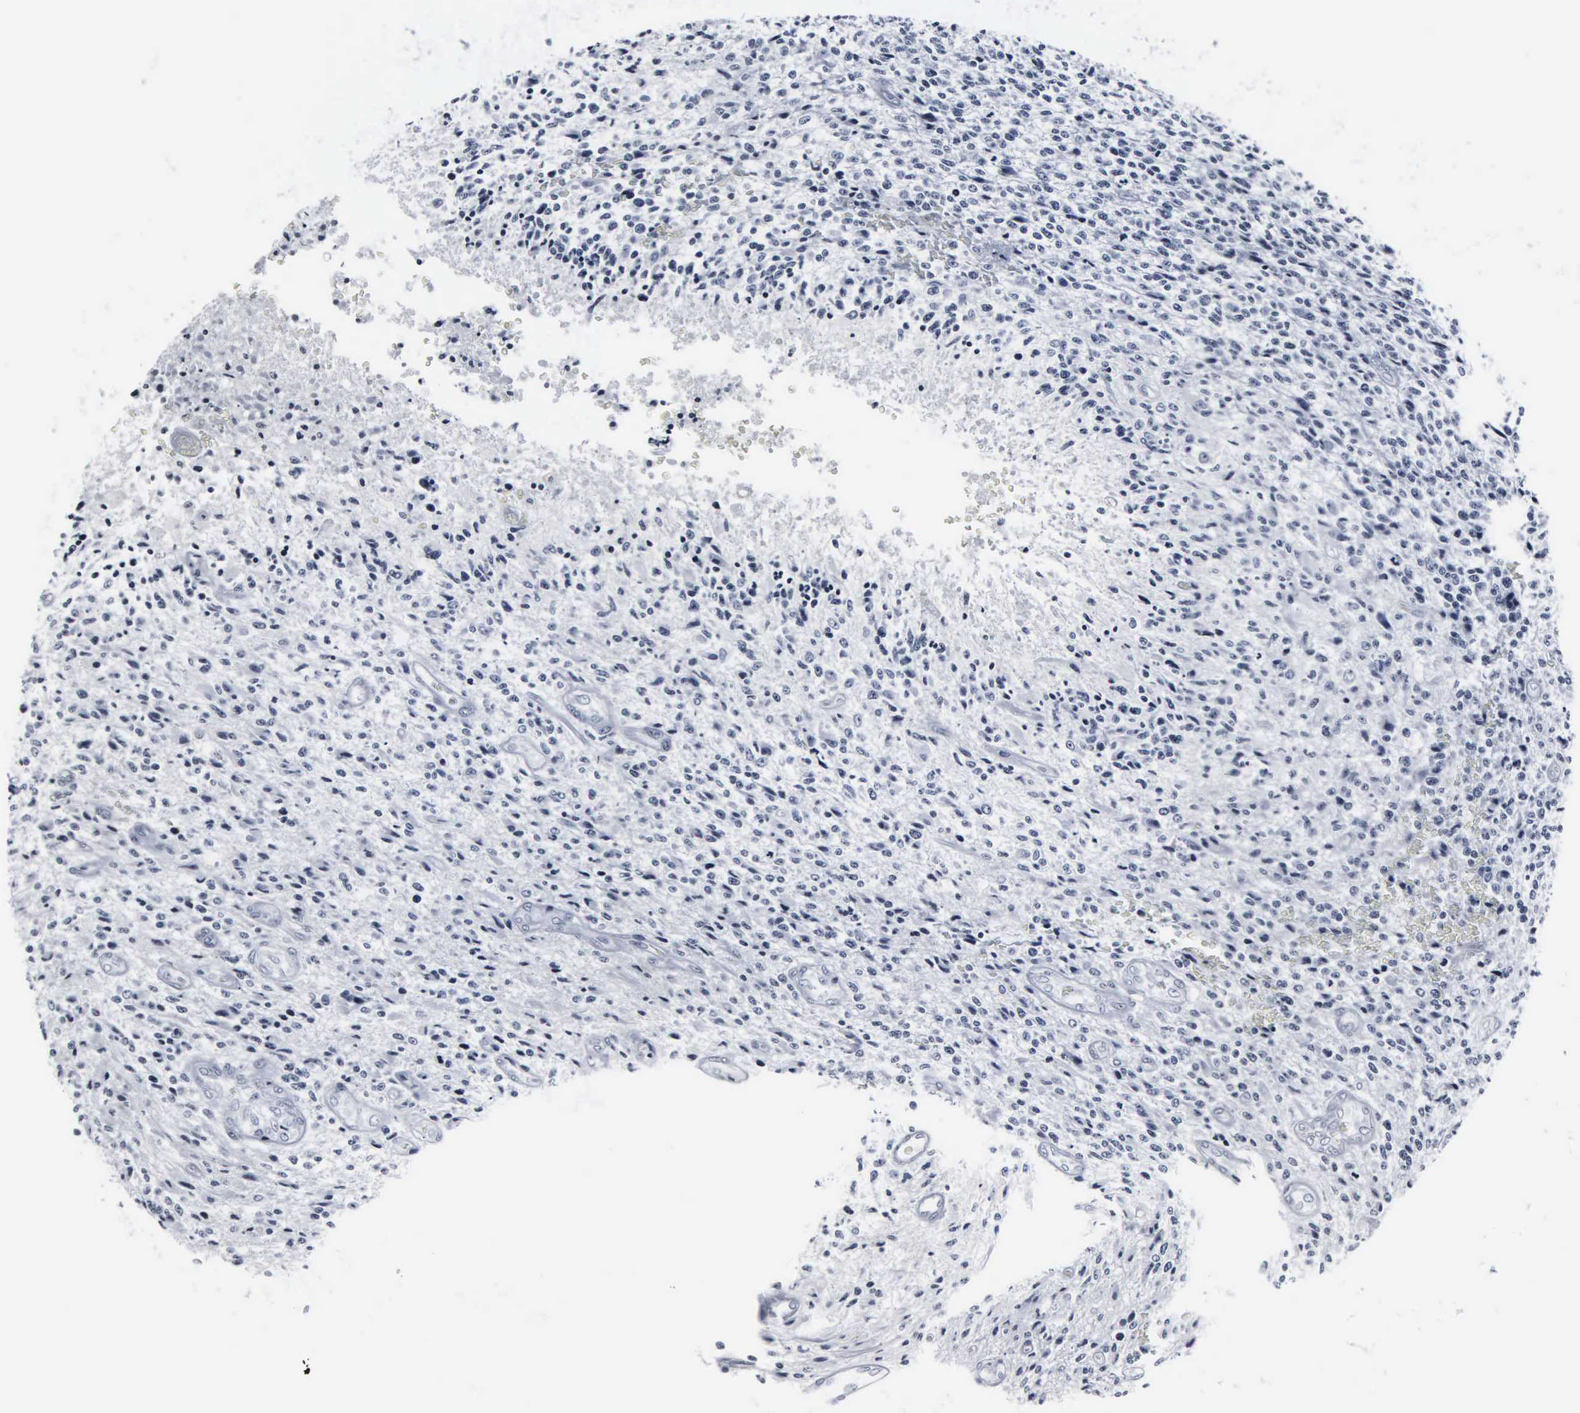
{"staining": {"intensity": "negative", "quantity": "none", "location": "none"}, "tissue": "glioma", "cell_type": "Tumor cells", "image_type": "cancer", "snomed": [{"axis": "morphology", "description": "Glioma, malignant, High grade"}, {"axis": "topography", "description": "Brain"}], "caption": "Immunohistochemistry (IHC) micrograph of neoplastic tissue: human malignant glioma (high-grade) stained with DAB (3,3'-diaminobenzidine) demonstrates no significant protein positivity in tumor cells.", "gene": "DGCR2", "patient": {"sex": "male", "age": 36}}